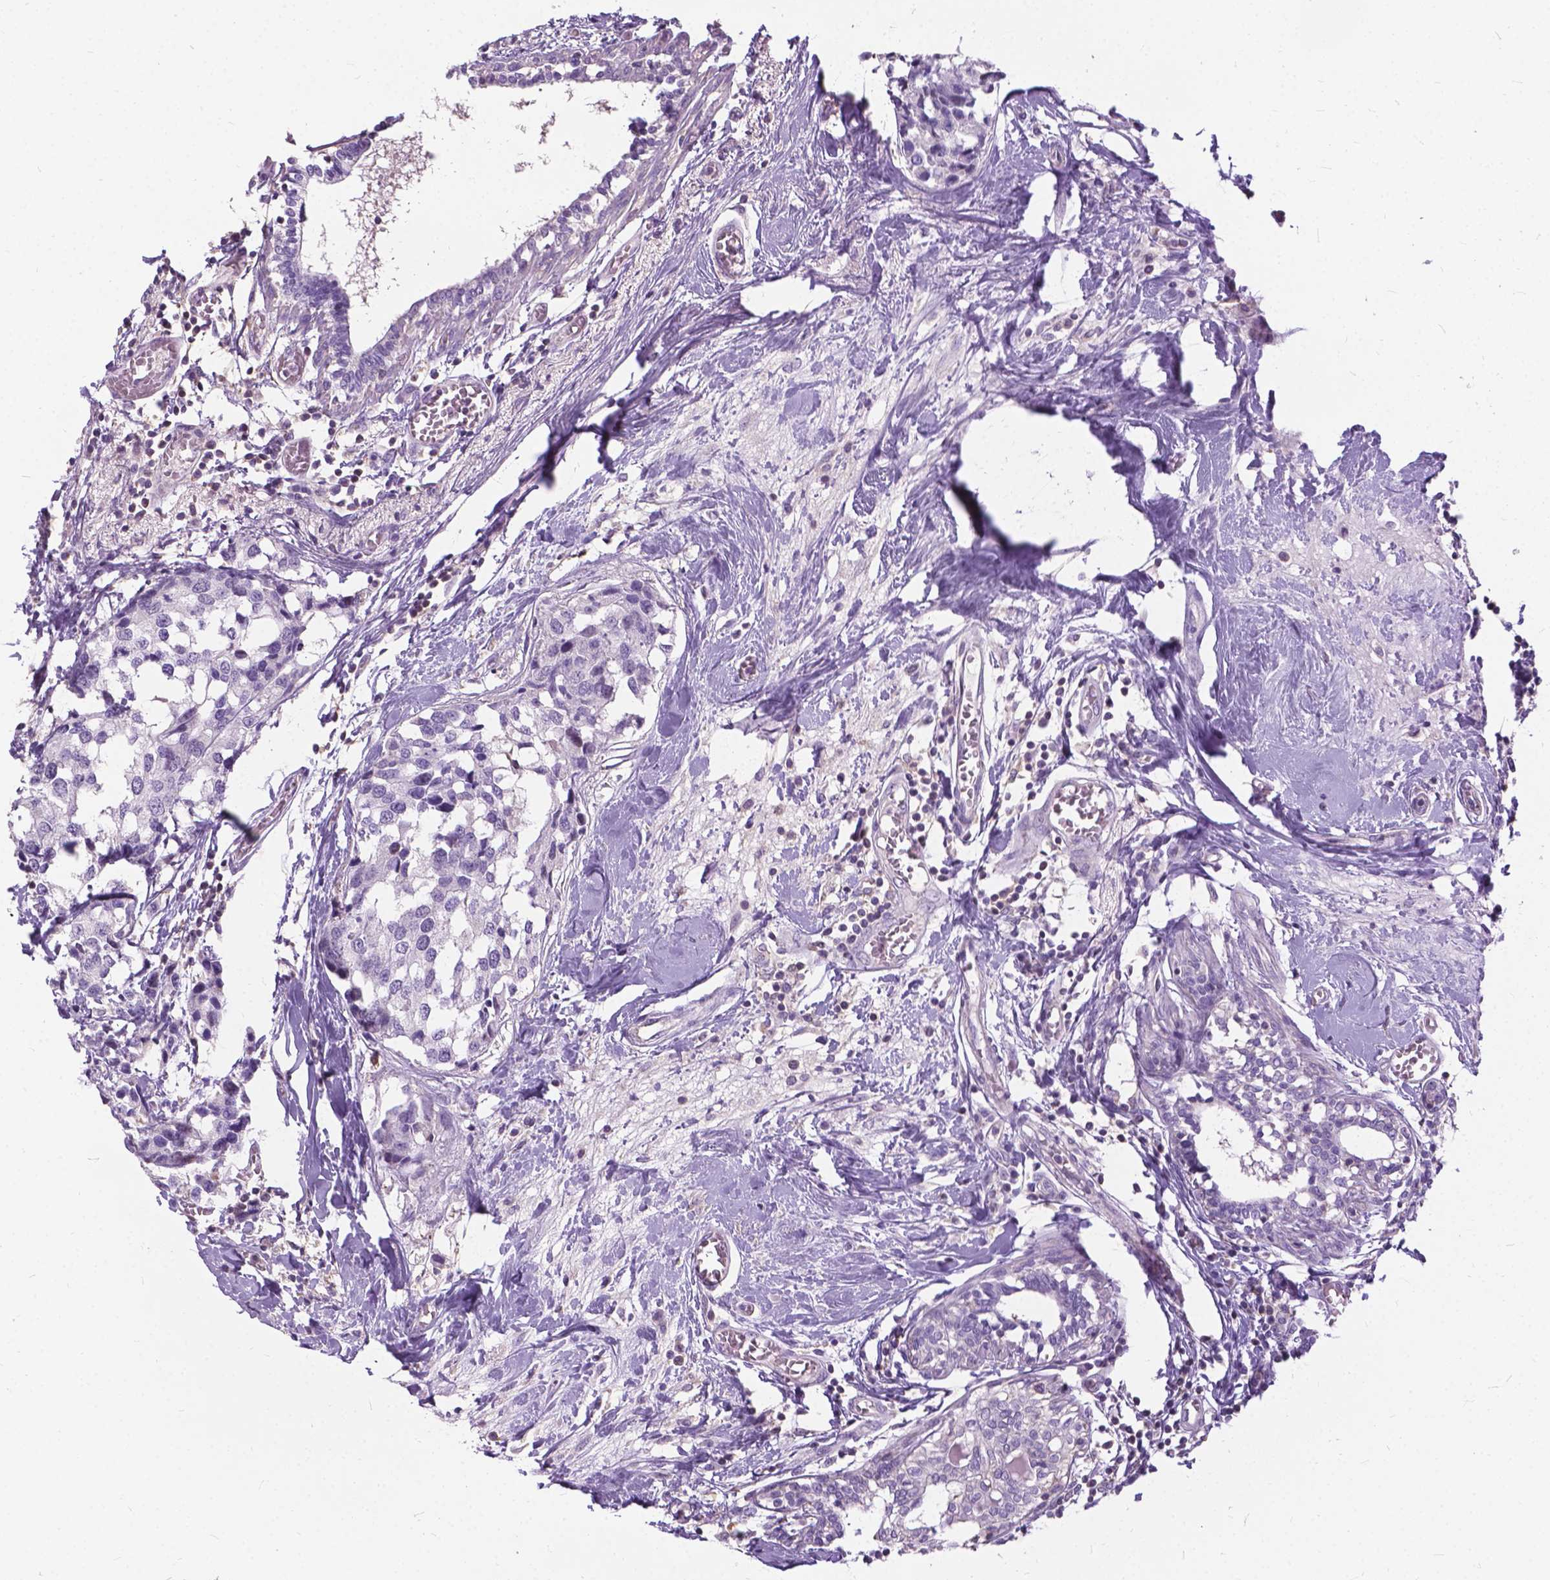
{"staining": {"intensity": "negative", "quantity": "none", "location": "none"}, "tissue": "breast cancer", "cell_type": "Tumor cells", "image_type": "cancer", "snomed": [{"axis": "morphology", "description": "Lobular carcinoma"}, {"axis": "topography", "description": "Breast"}], "caption": "Histopathology image shows no protein positivity in tumor cells of breast lobular carcinoma tissue.", "gene": "JAK3", "patient": {"sex": "female", "age": 59}}